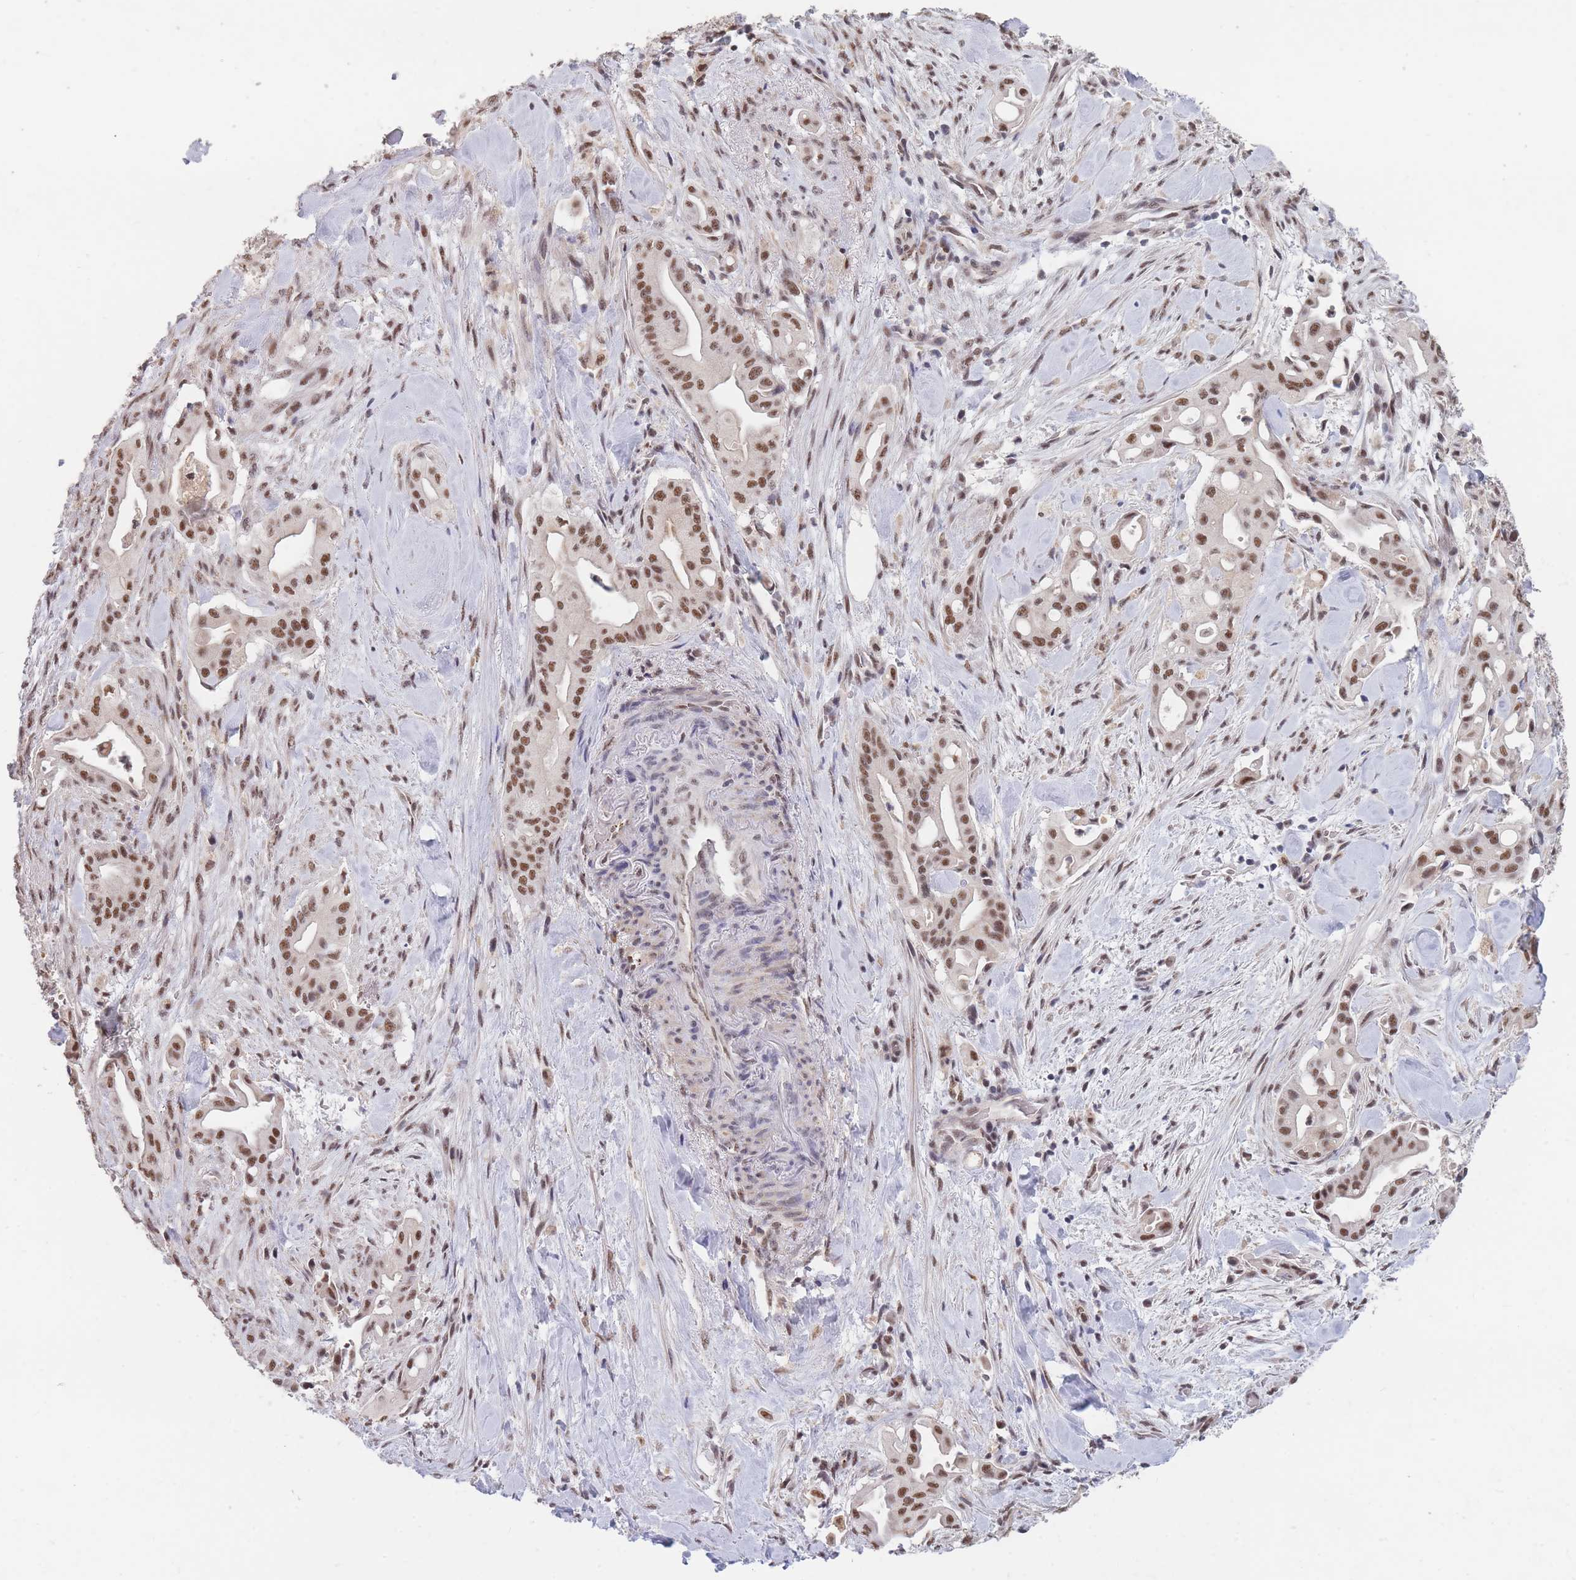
{"staining": {"intensity": "moderate", "quantity": ">75%", "location": "nuclear"}, "tissue": "liver cancer", "cell_type": "Tumor cells", "image_type": "cancer", "snomed": [{"axis": "morphology", "description": "Cholangiocarcinoma"}, {"axis": "topography", "description": "Liver"}], "caption": "This photomicrograph reveals liver cancer stained with immunohistochemistry (IHC) to label a protein in brown. The nuclear of tumor cells show moderate positivity for the protein. Nuclei are counter-stained blue.", "gene": "SNRPA1", "patient": {"sex": "female", "age": 68}}